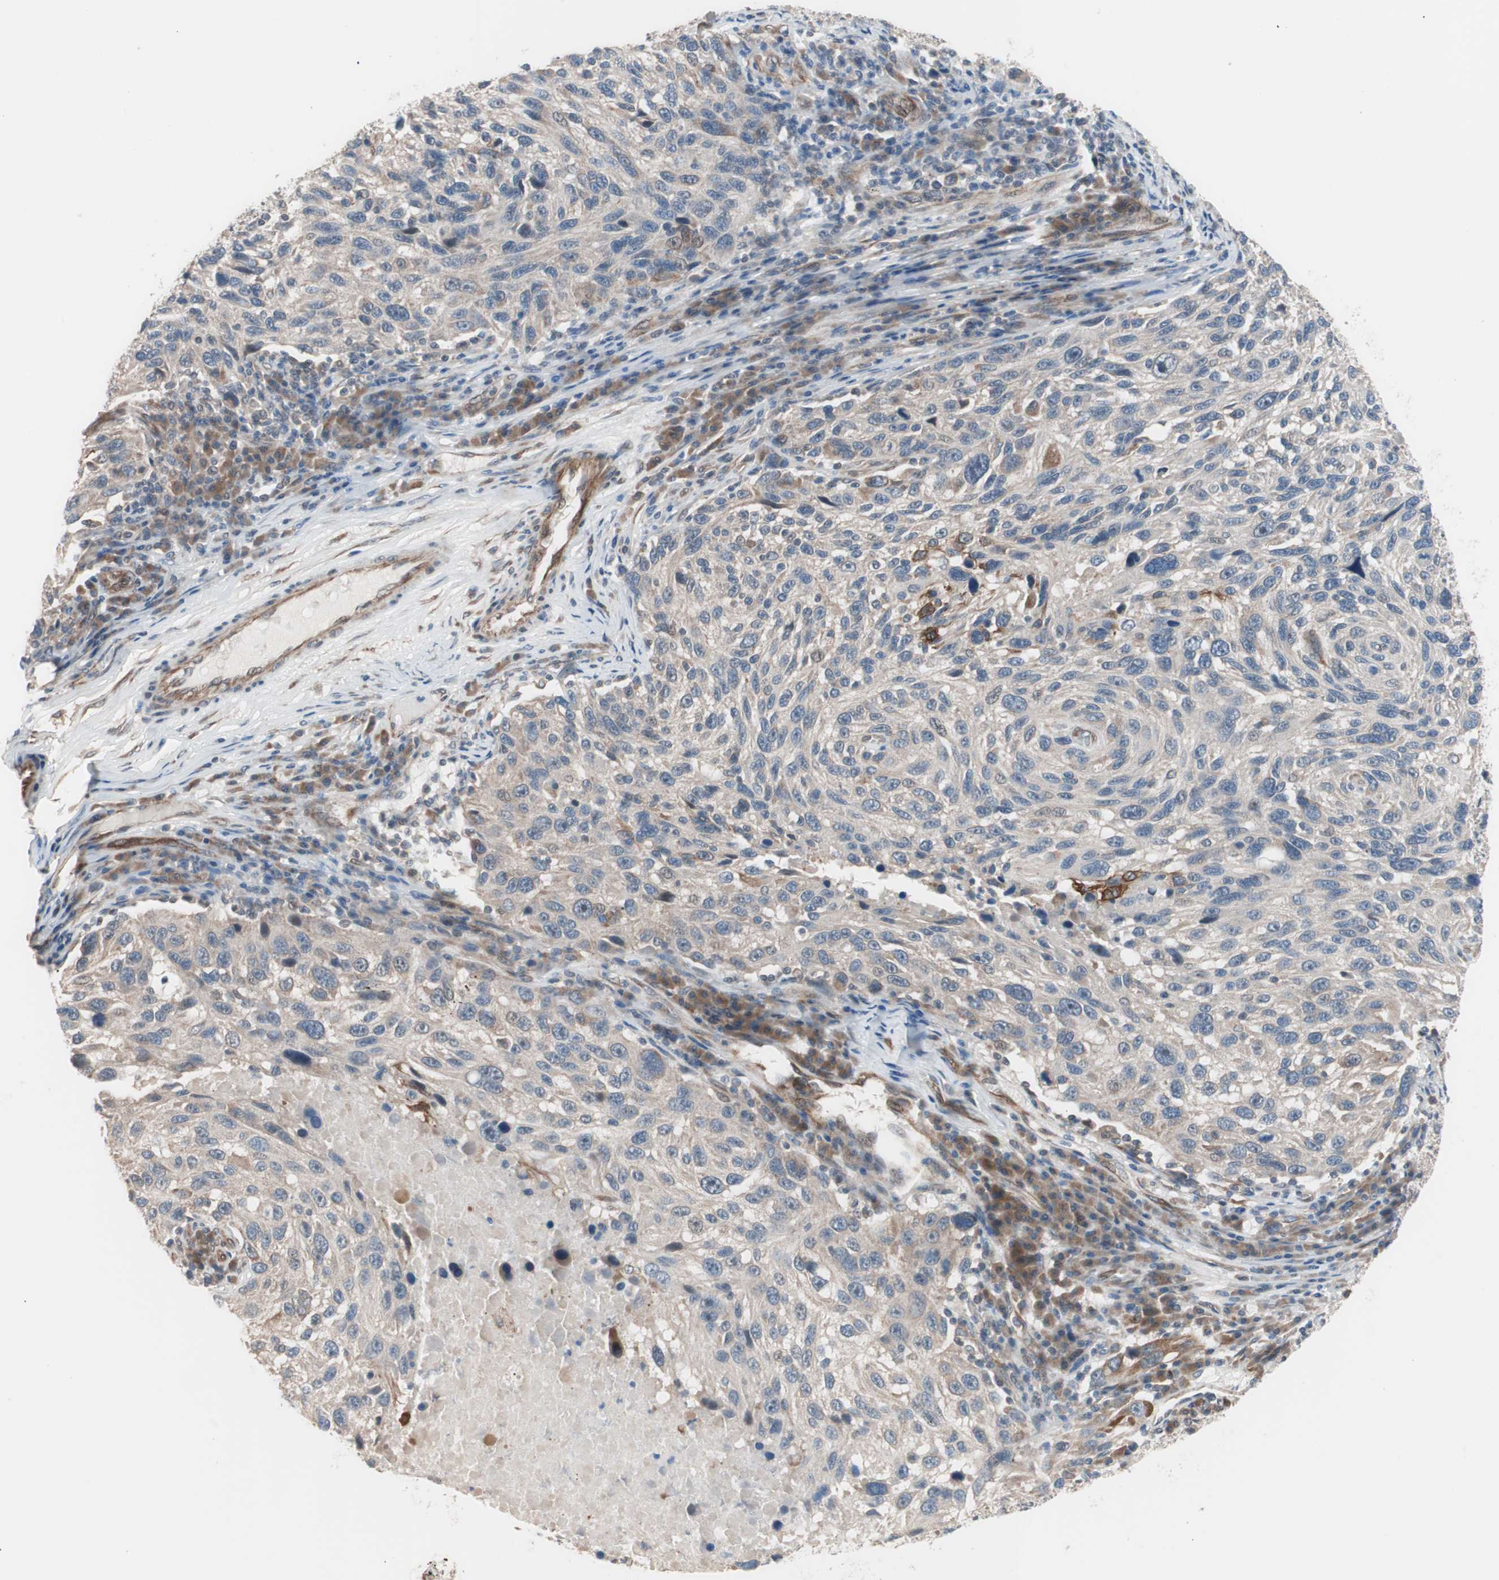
{"staining": {"intensity": "weak", "quantity": "25%-75%", "location": "cytoplasmic/membranous"}, "tissue": "melanoma", "cell_type": "Tumor cells", "image_type": "cancer", "snomed": [{"axis": "morphology", "description": "Malignant melanoma, NOS"}, {"axis": "topography", "description": "Skin"}], "caption": "Brown immunohistochemical staining in human malignant melanoma displays weak cytoplasmic/membranous positivity in about 25%-75% of tumor cells.", "gene": "SMG1", "patient": {"sex": "male", "age": 53}}